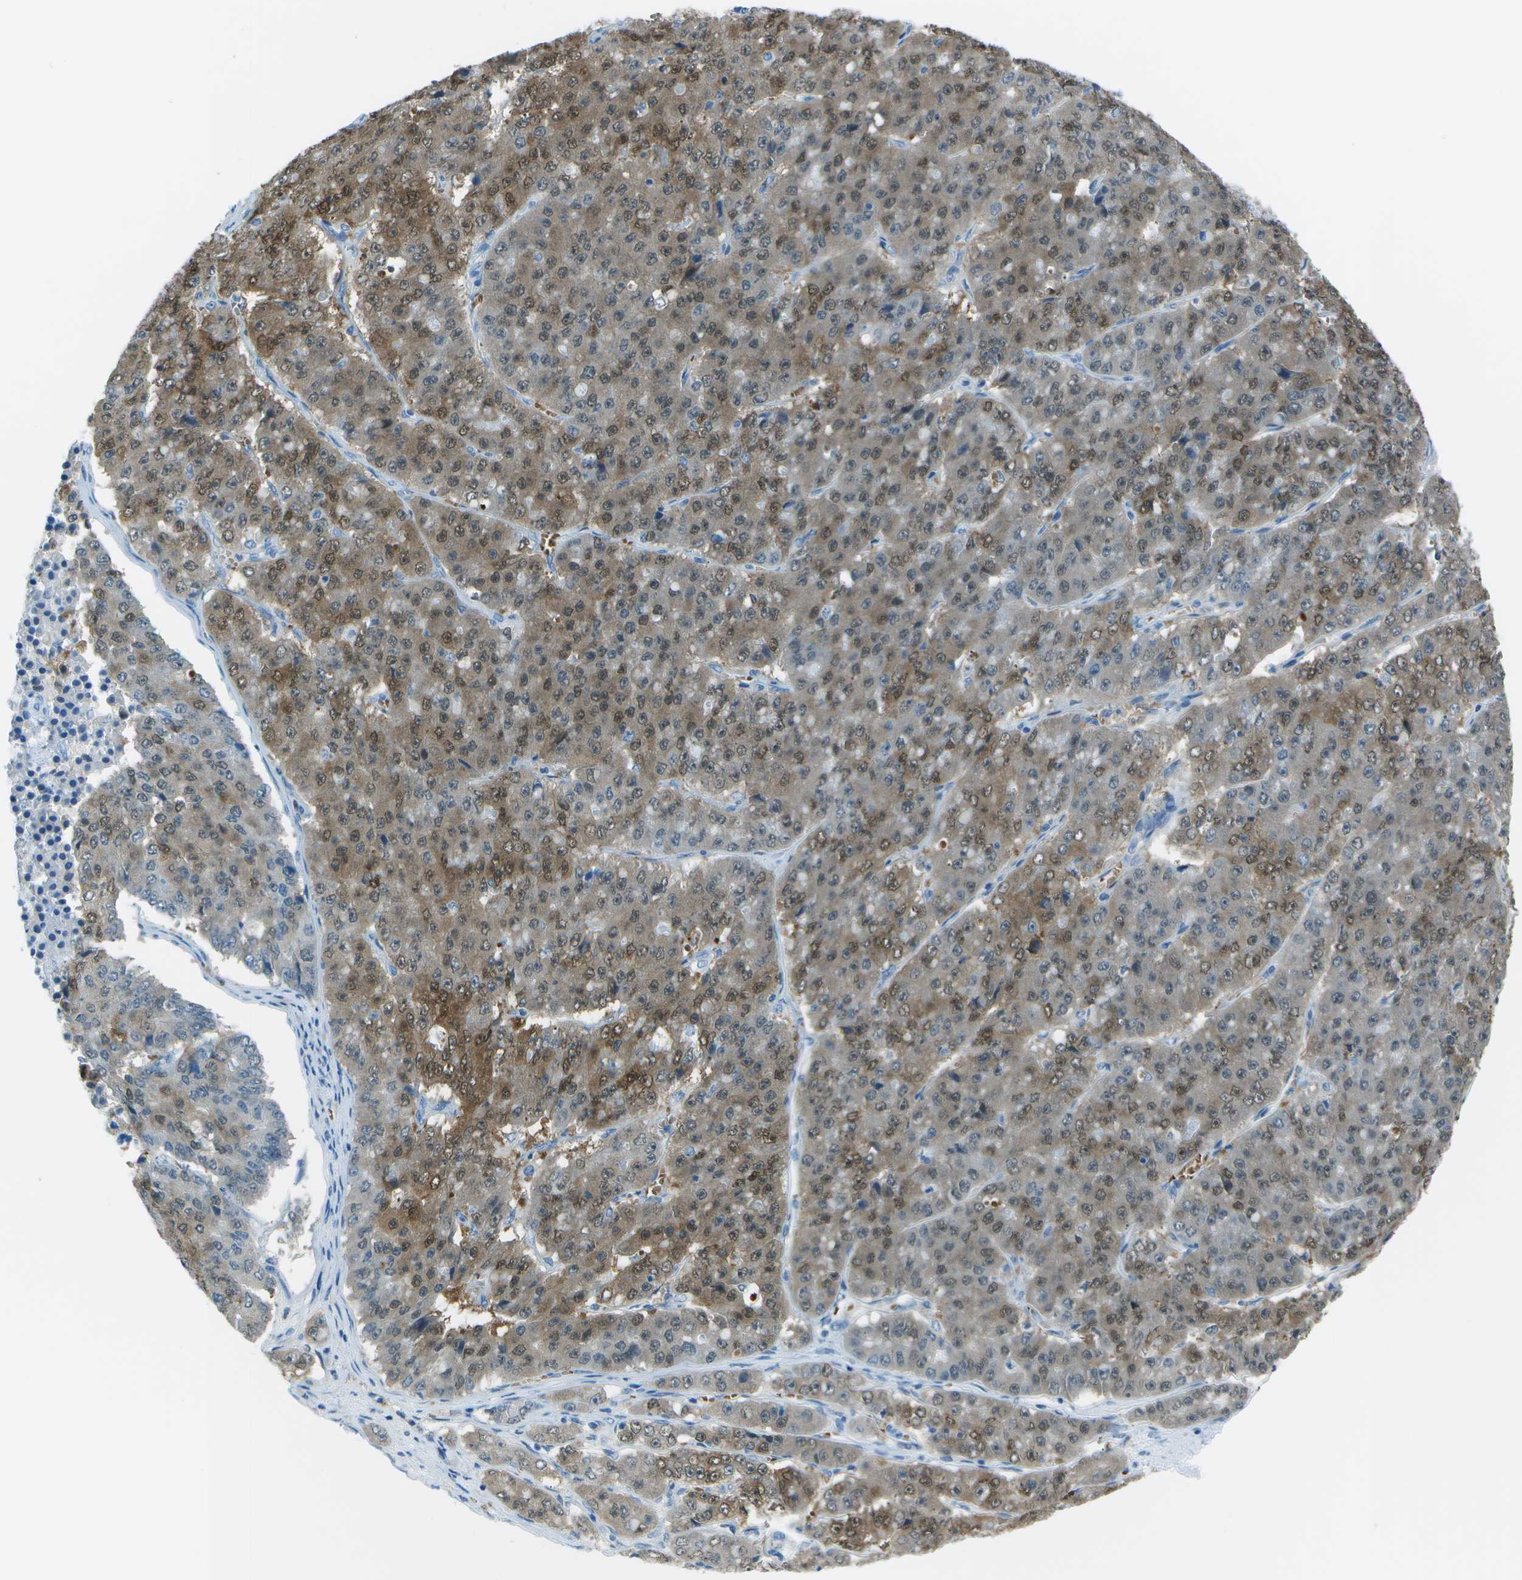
{"staining": {"intensity": "moderate", "quantity": ">75%", "location": "cytoplasmic/membranous,nuclear"}, "tissue": "pancreatic cancer", "cell_type": "Tumor cells", "image_type": "cancer", "snomed": [{"axis": "morphology", "description": "Adenocarcinoma, NOS"}, {"axis": "topography", "description": "Pancreas"}], "caption": "Immunohistochemical staining of human adenocarcinoma (pancreatic) reveals medium levels of moderate cytoplasmic/membranous and nuclear protein positivity in approximately >75% of tumor cells. Nuclei are stained in blue.", "gene": "ASL", "patient": {"sex": "male", "age": 50}}